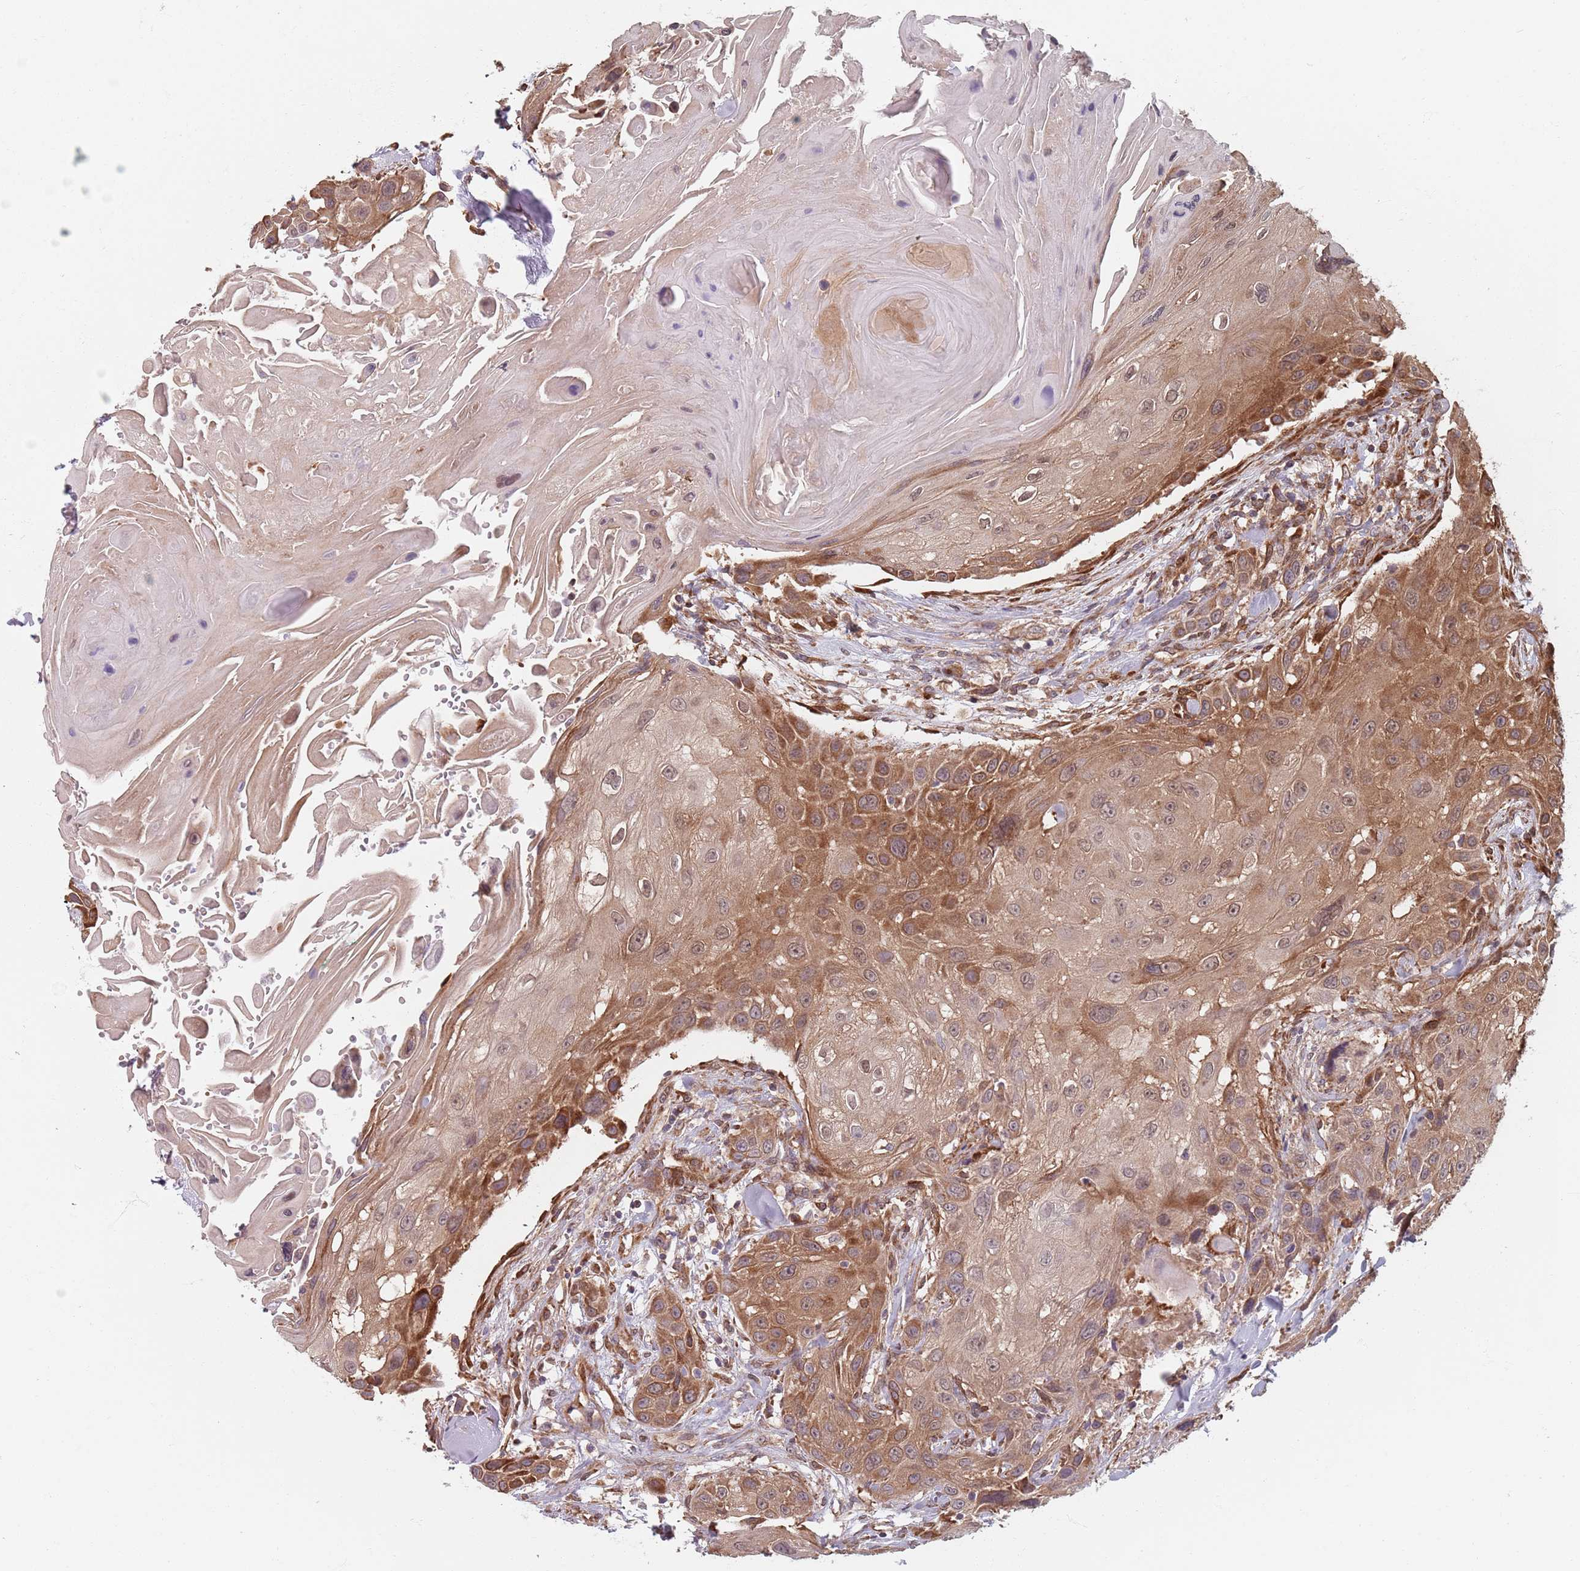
{"staining": {"intensity": "moderate", "quantity": ">75%", "location": "cytoplasmic/membranous"}, "tissue": "head and neck cancer", "cell_type": "Tumor cells", "image_type": "cancer", "snomed": [{"axis": "morphology", "description": "Squamous cell carcinoma, NOS"}, {"axis": "topography", "description": "Head-Neck"}], "caption": "Moderate cytoplasmic/membranous positivity is present in approximately >75% of tumor cells in head and neck cancer.", "gene": "NOTCH3", "patient": {"sex": "male", "age": 81}}